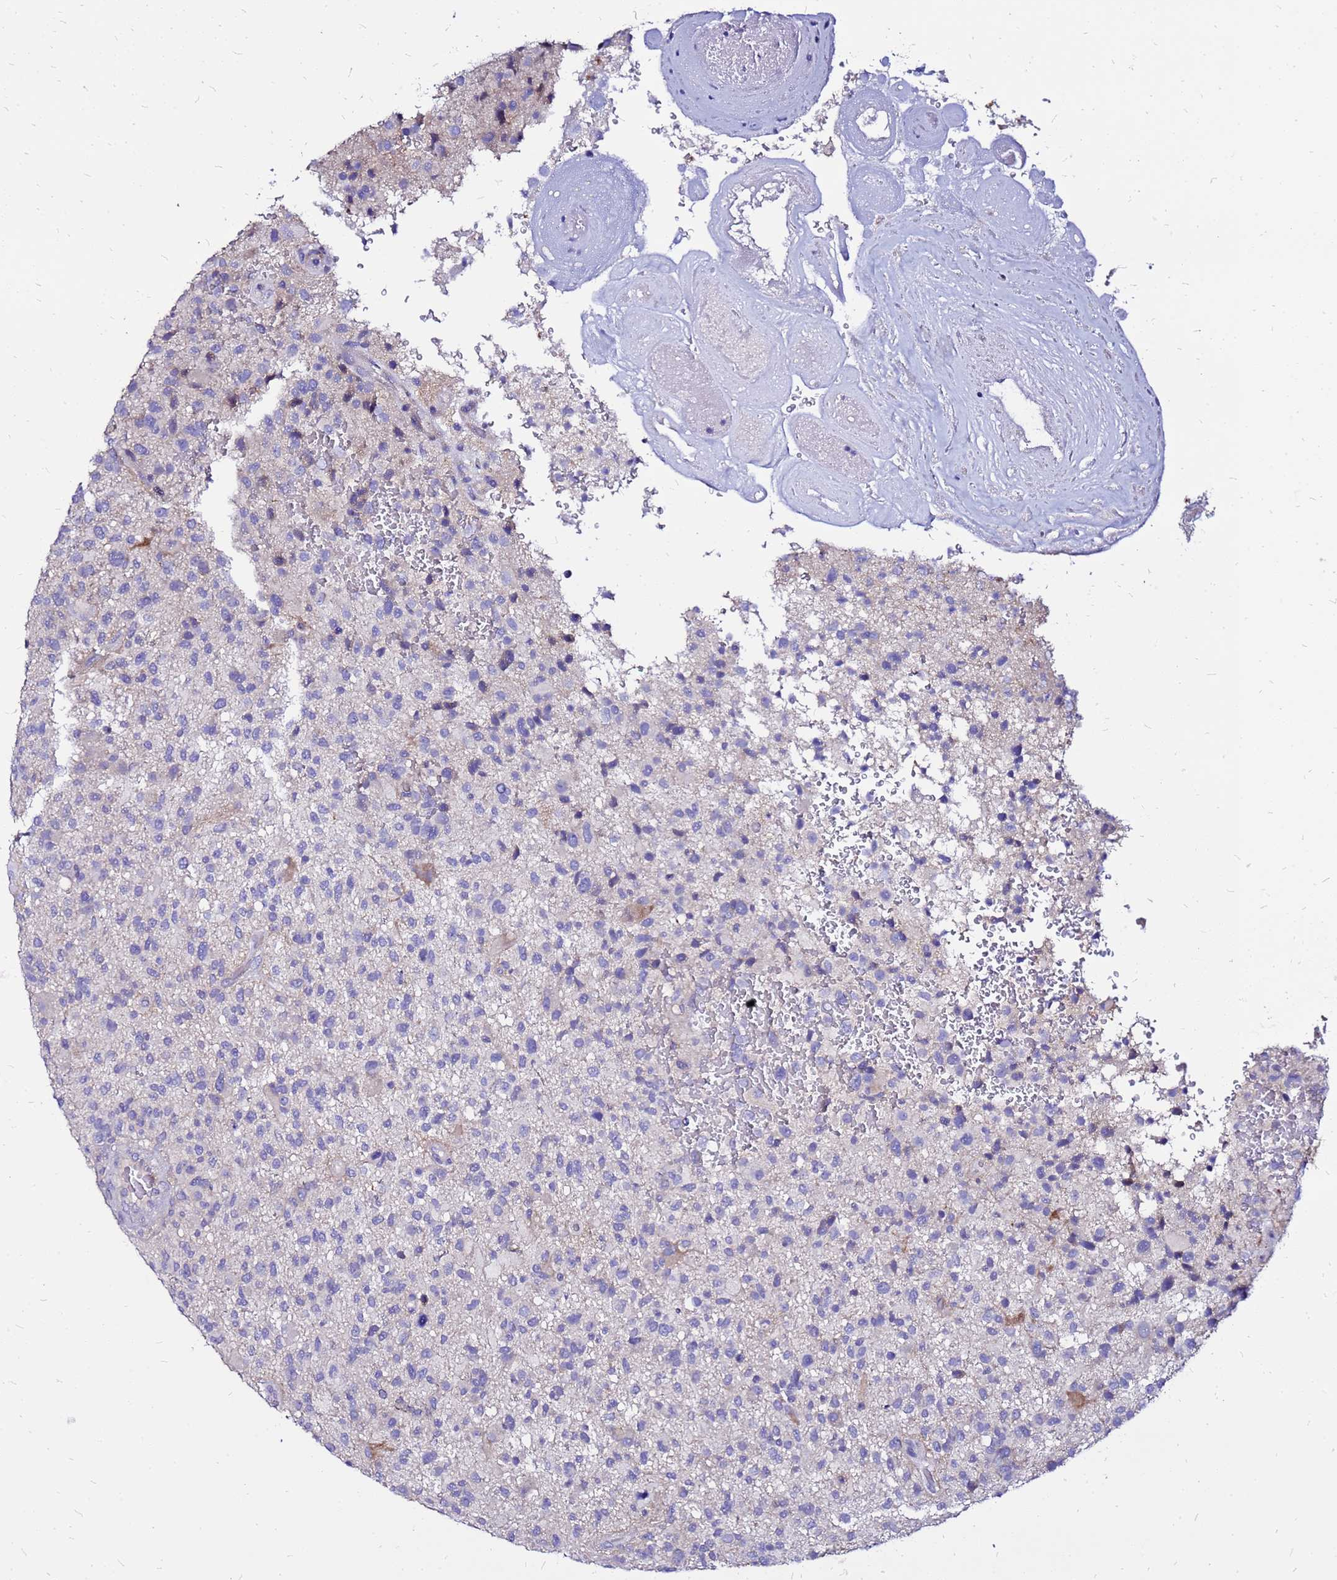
{"staining": {"intensity": "negative", "quantity": "none", "location": "none"}, "tissue": "glioma", "cell_type": "Tumor cells", "image_type": "cancer", "snomed": [{"axis": "morphology", "description": "Glioma, malignant, High grade"}, {"axis": "topography", "description": "Brain"}], "caption": "Tumor cells are negative for protein expression in human glioma.", "gene": "ARHGEF5", "patient": {"sex": "male", "age": 47}}